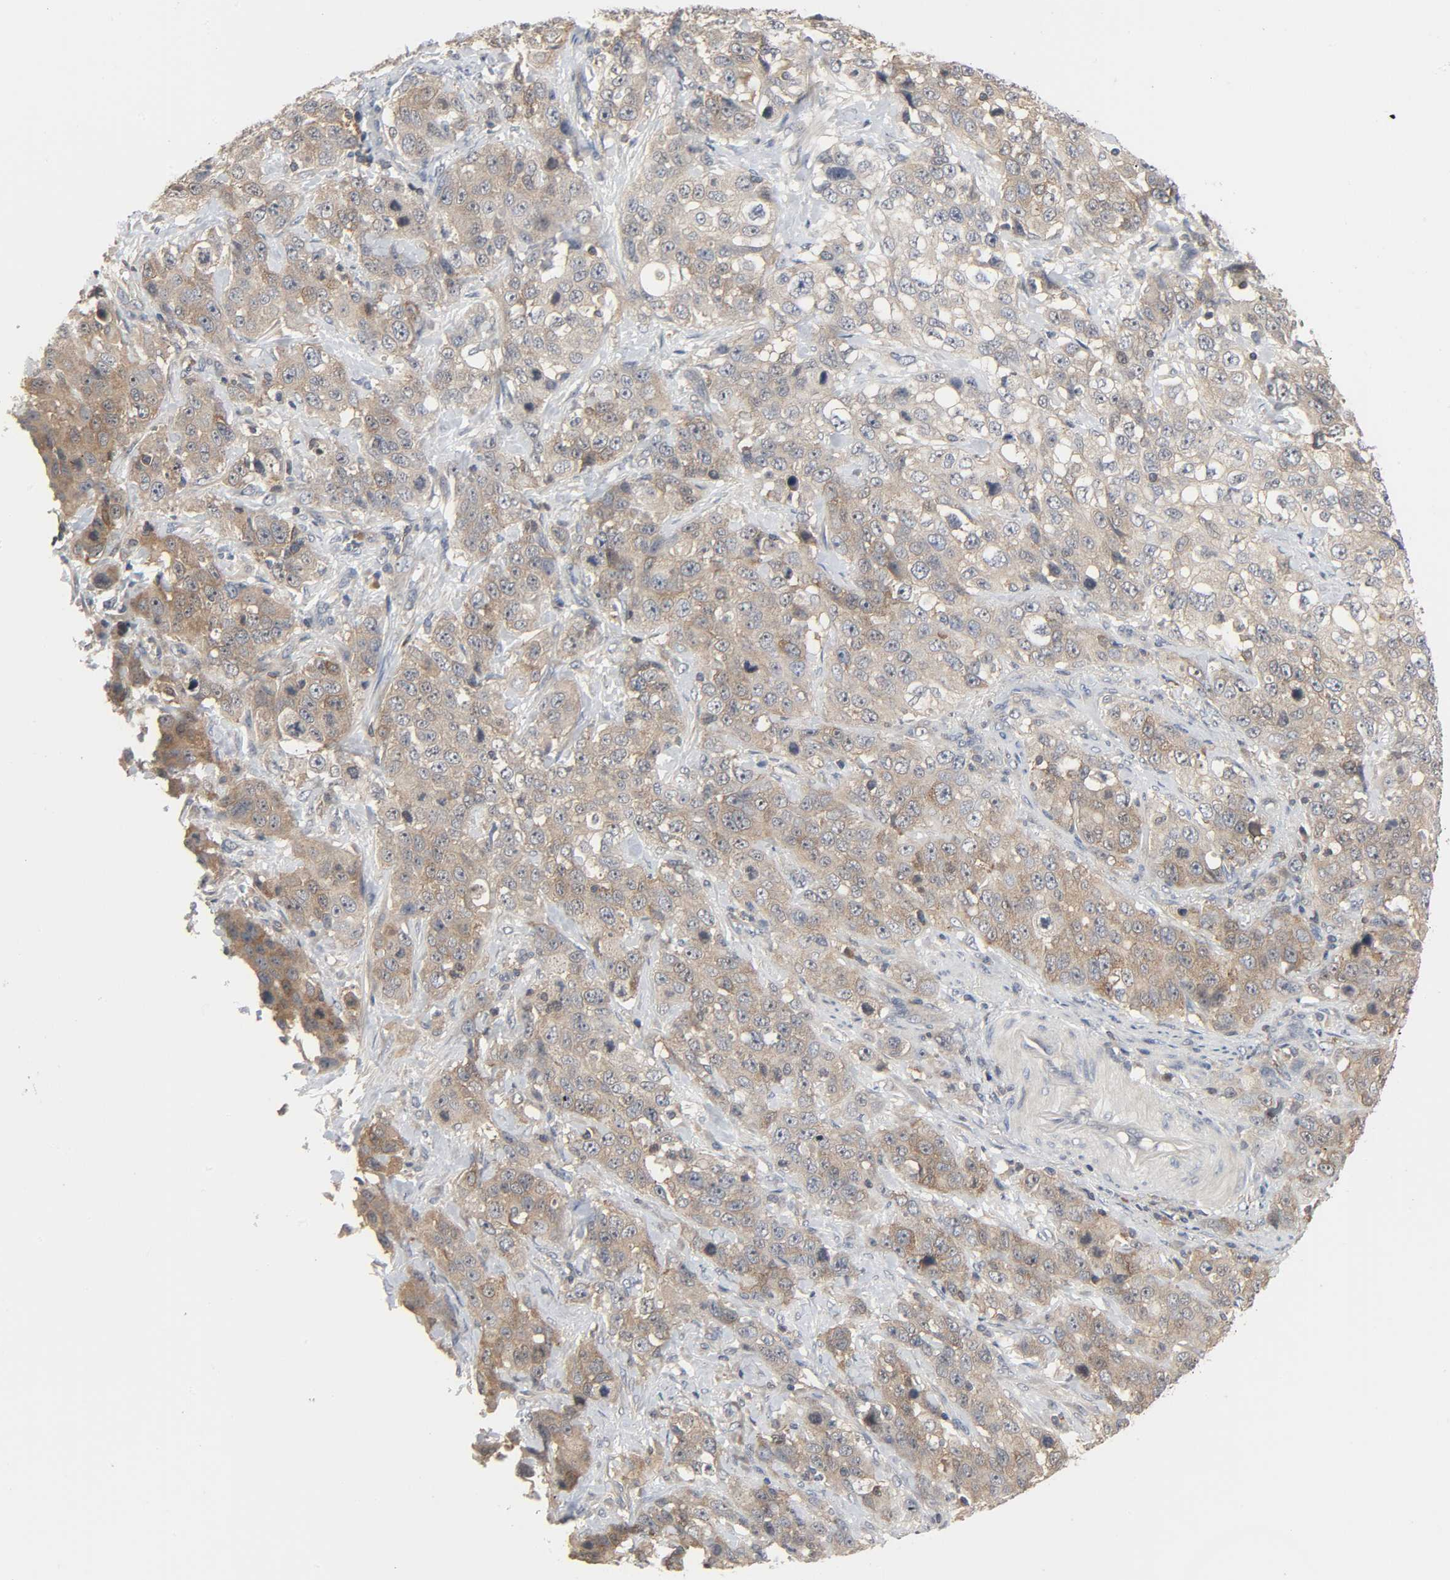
{"staining": {"intensity": "moderate", "quantity": ">75%", "location": "cytoplasmic/membranous,nuclear"}, "tissue": "stomach cancer", "cell_type": "Tumor cells", "image_type": "cancer", "snomed": [{"axis": "morphology", "description": "Normal tissue, NOS"}, {"axis": "morphology", "description": "Adenocarcinoma, NOS"}, {"axis": "topography", "description": "Stomach"}], "caption": "Protein expression analysis of human stomach cancer (adenocarcinoma) reveals moderate cytoplasmic/membranous and nuclear positivity in about >75% of tumor cells.", "gene": "PLEKHA2", "patient": {"sex": "male", "age": 48}}